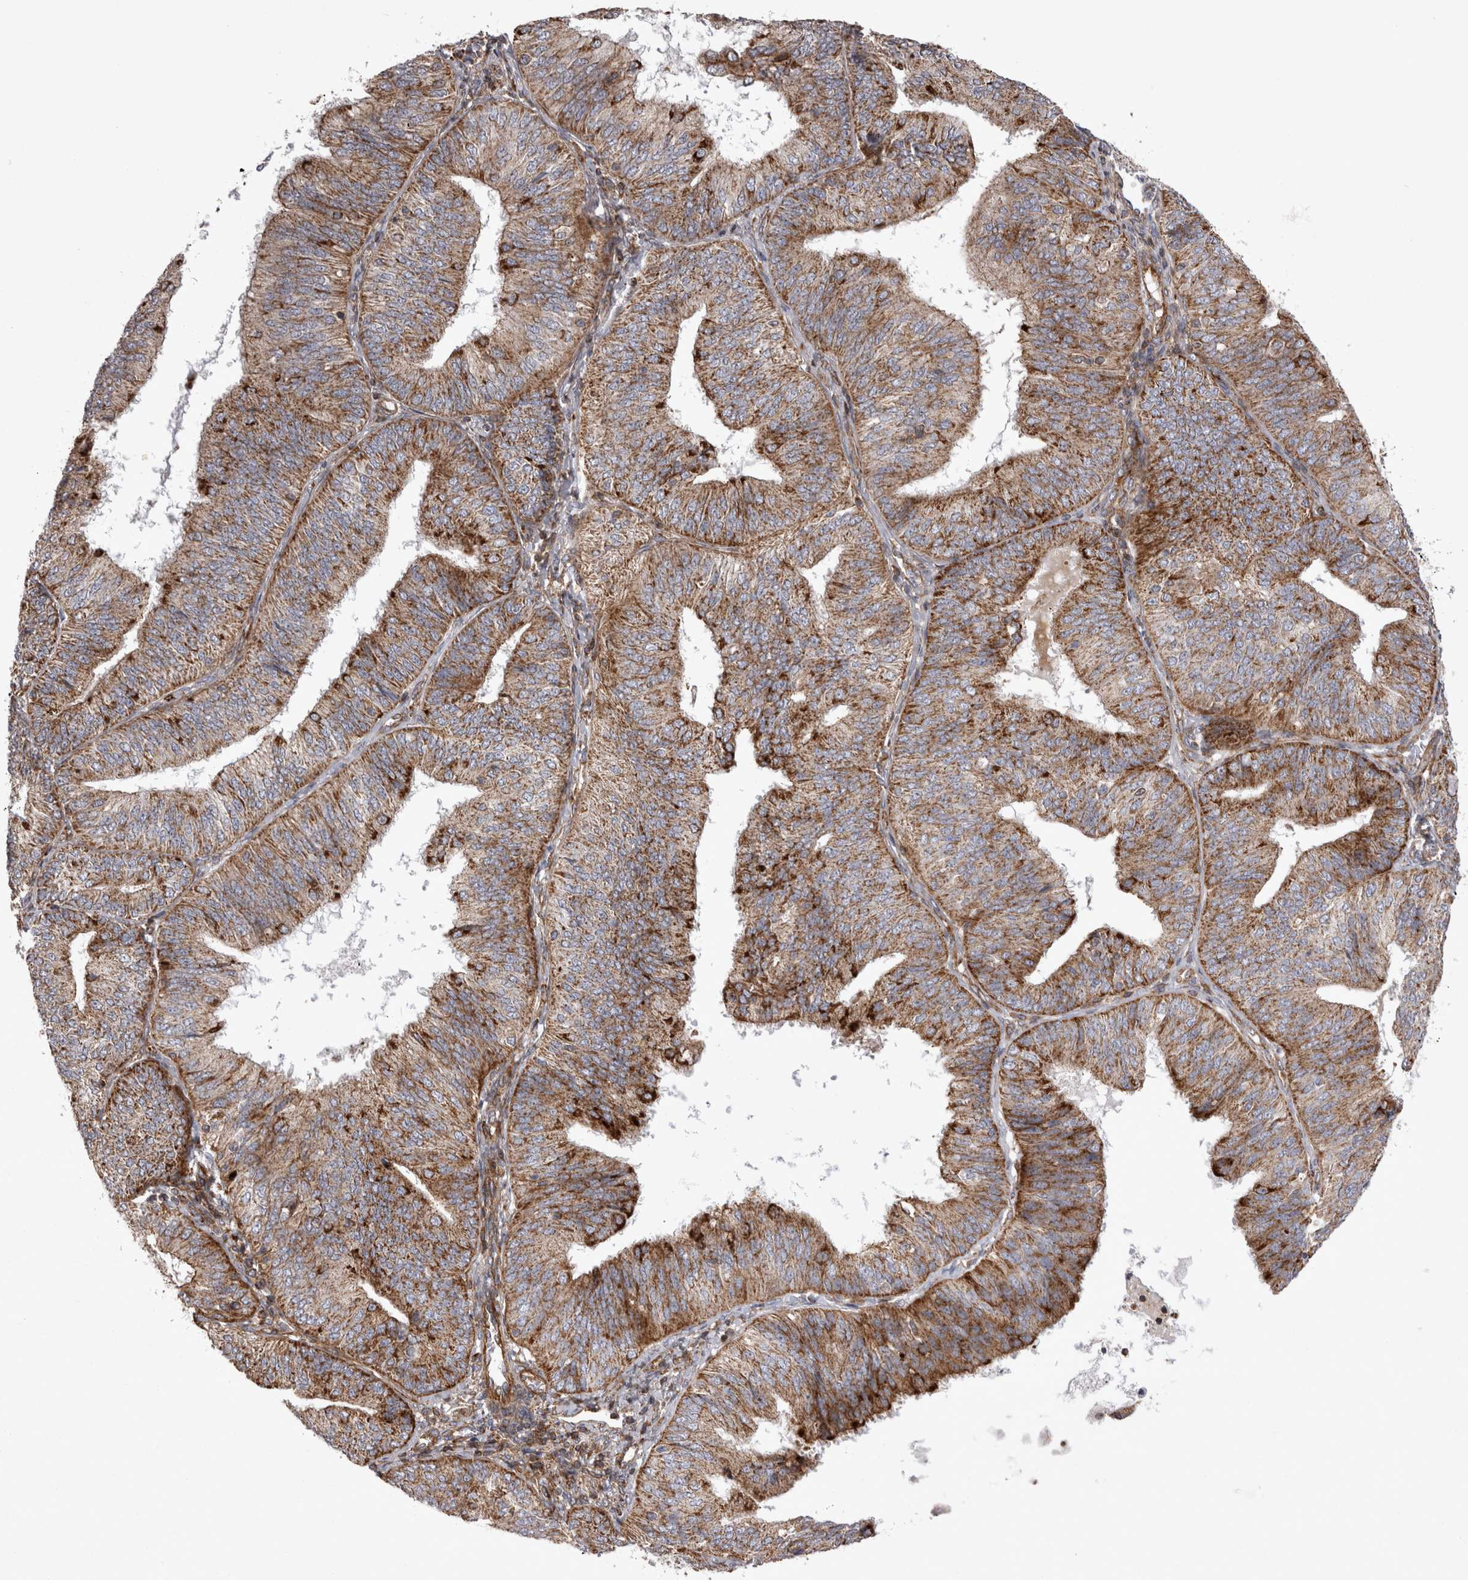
{"staining": {"intensity": "strong", "quantity": ">75%", "location": "cytoplasmic/membranous"}, "tissue": "endometrial cancer", "cell_type": "Tumor cells", "image_type": "cancer", "snomed": [{"axis": "morphology", "description": "Adenocarcinoma, NOS"}, {"axis": "topography", "description": "Endometrium"}], "caption": "Endometrial cancer tissue displays strong cytoplasmic/membranous staining in approximately >75% of tumor cells, visualized by immunohistochemistry. (Brightfield microscopy of DAB IHC at high magnification).", "gene": "TSPOAP1", "patient": {"sex": "female", "age": 58}}